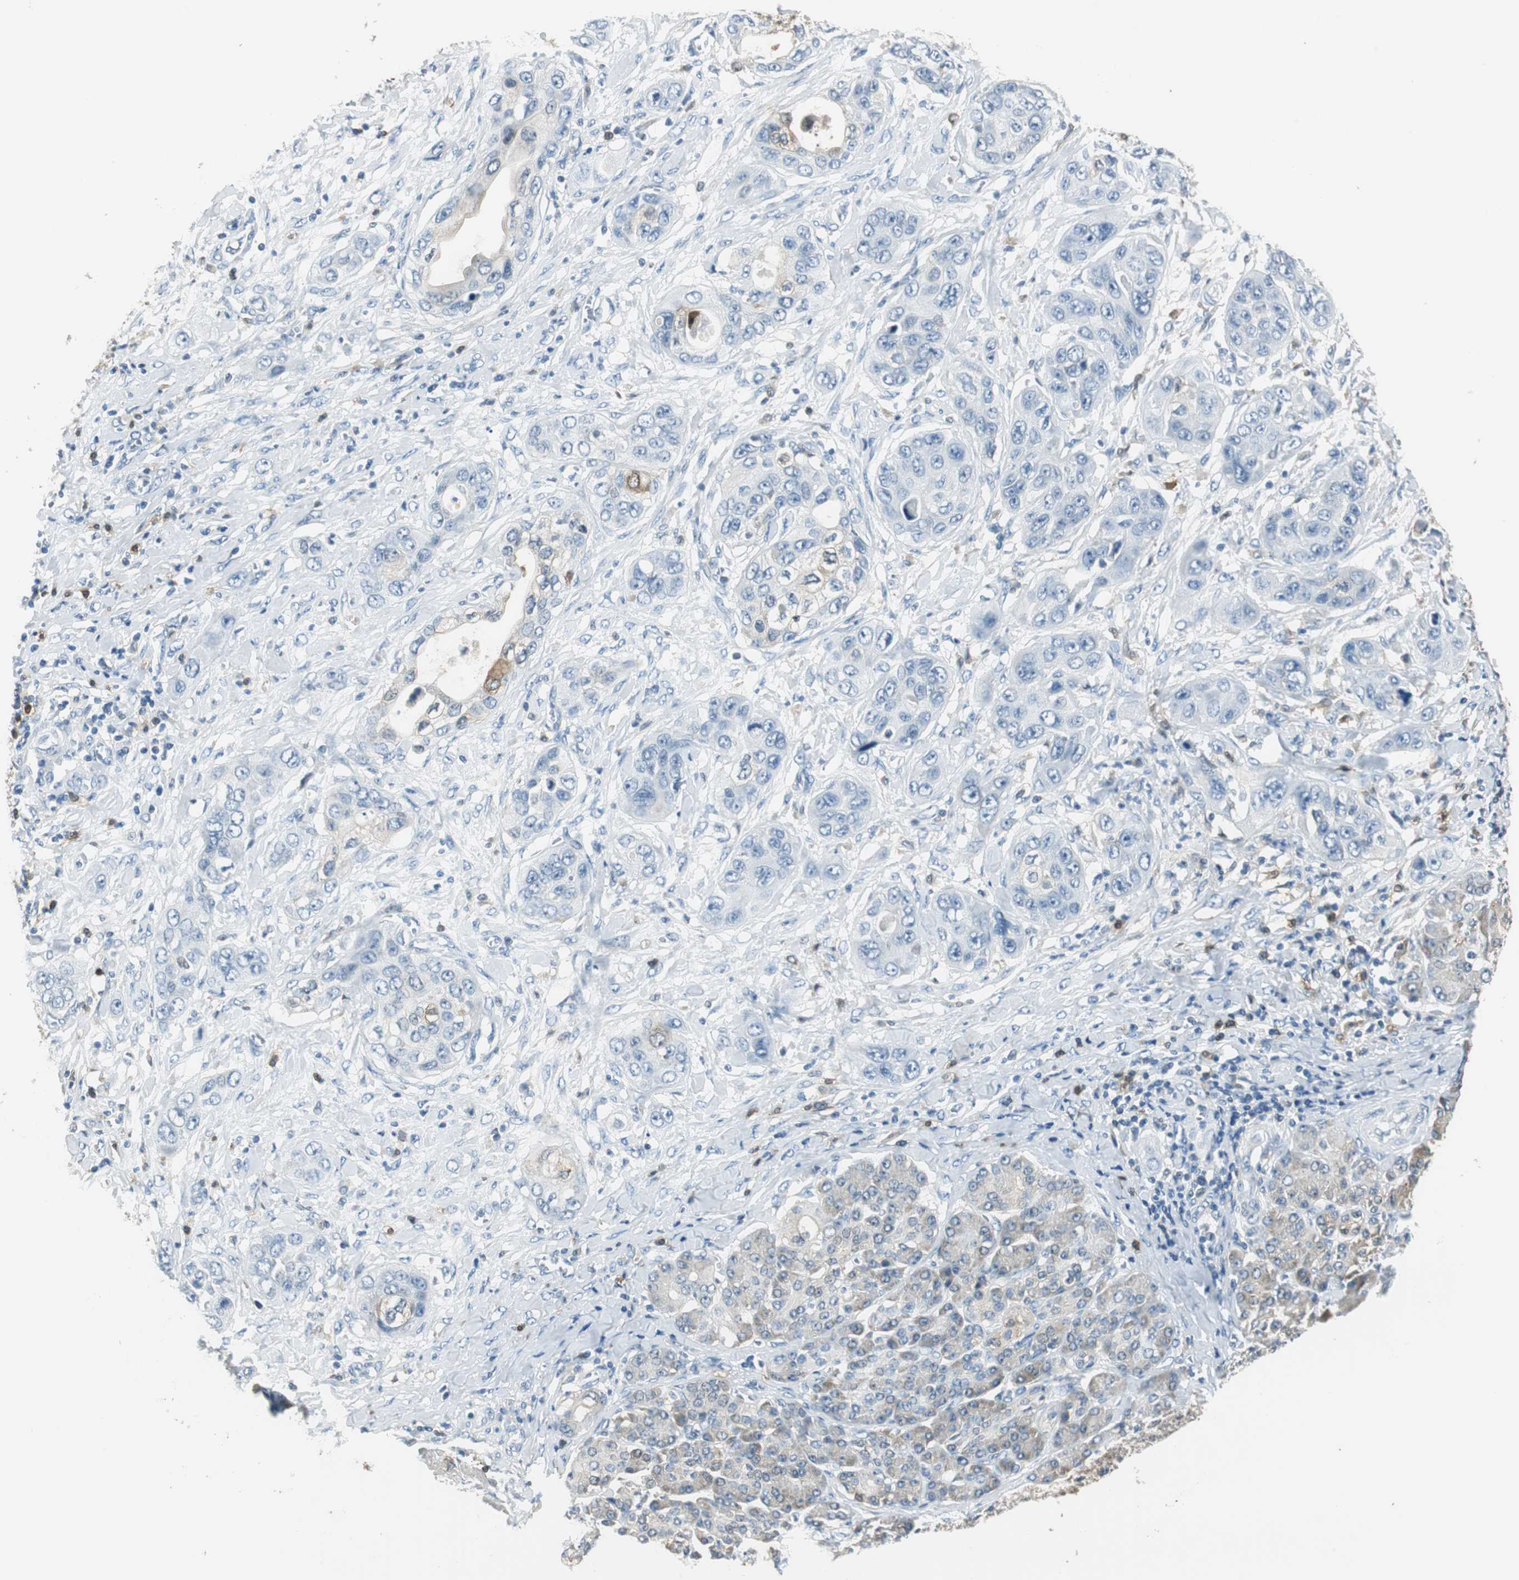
{"staining": {"intensity": "weak", "quantity": "<25%", "location": "cytoplasmic/membranous"}, "tissue": "pancreatic cancer", "cell_type": "Tumor cells", "image_type": "cancer", "snomed": [{"axis": "morphology", "description": "Adenocarcinoma, NOS"}, {"axis": "topography", "description": "Pancreas"}], "caption": "High power microscopy histopathology image of an immunohistochemistry histopathology image of adenocarcinoma (pancreatic), revealing no significant expression in tumor cells.", "gene": "MSTO1", "patient": {"sex": "female", "age": 70}}